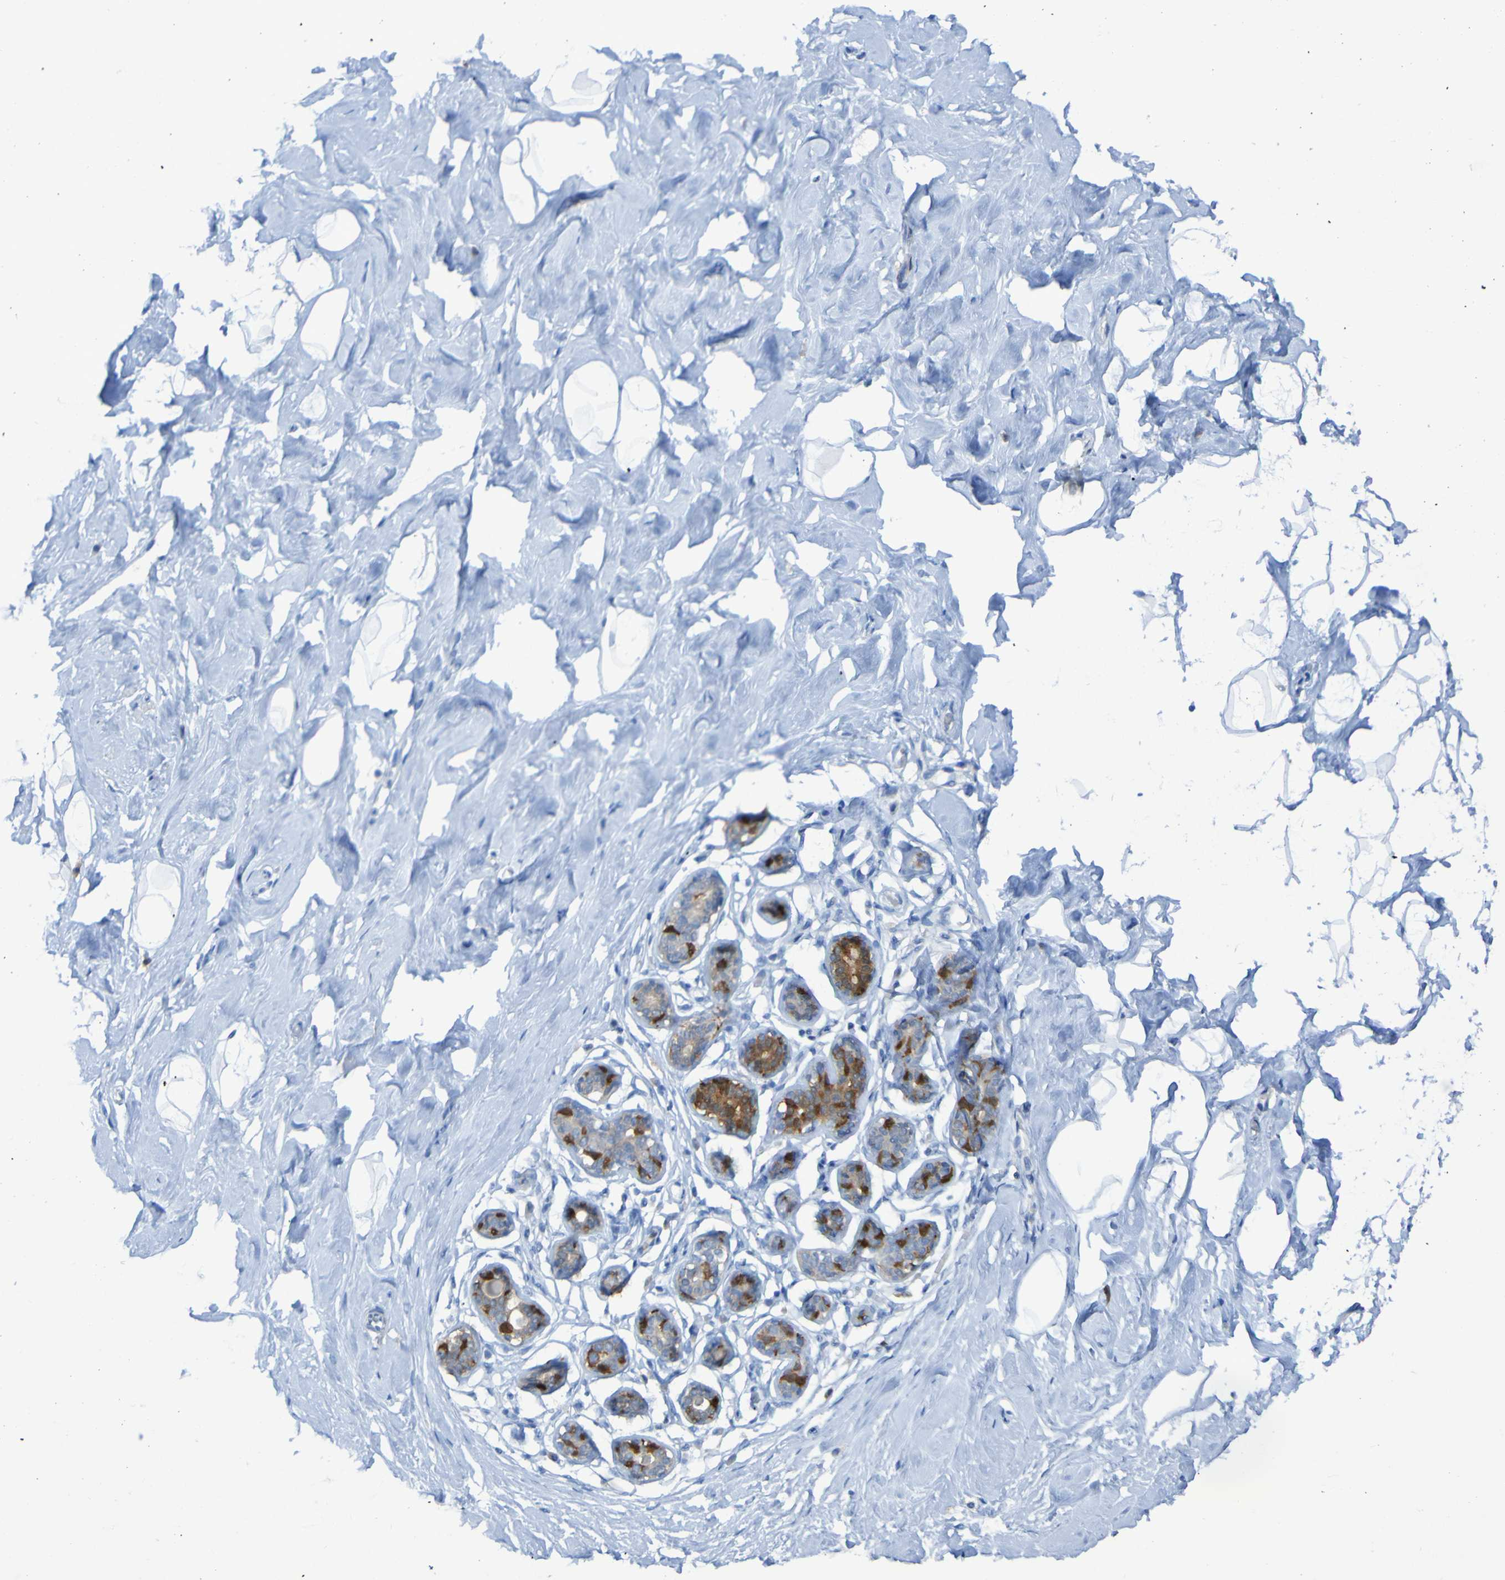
{"staining": {"intensity": "negative", "quantity": "none", "location": "none"}, "tissue": "breast", "cell_type": "Adipocytes", "image_type": "normal", "snomed": [{"axis": "morphology", "description": "Normal tissue, NOS"}, {"axis": "topography", "description": "Breast"}], "caption": "This is an IHC micrograph of normal human breast. There is no staining in adipocytes.", "gene": "MPPE1", "patient": {"sex": "female", "age": 23}}